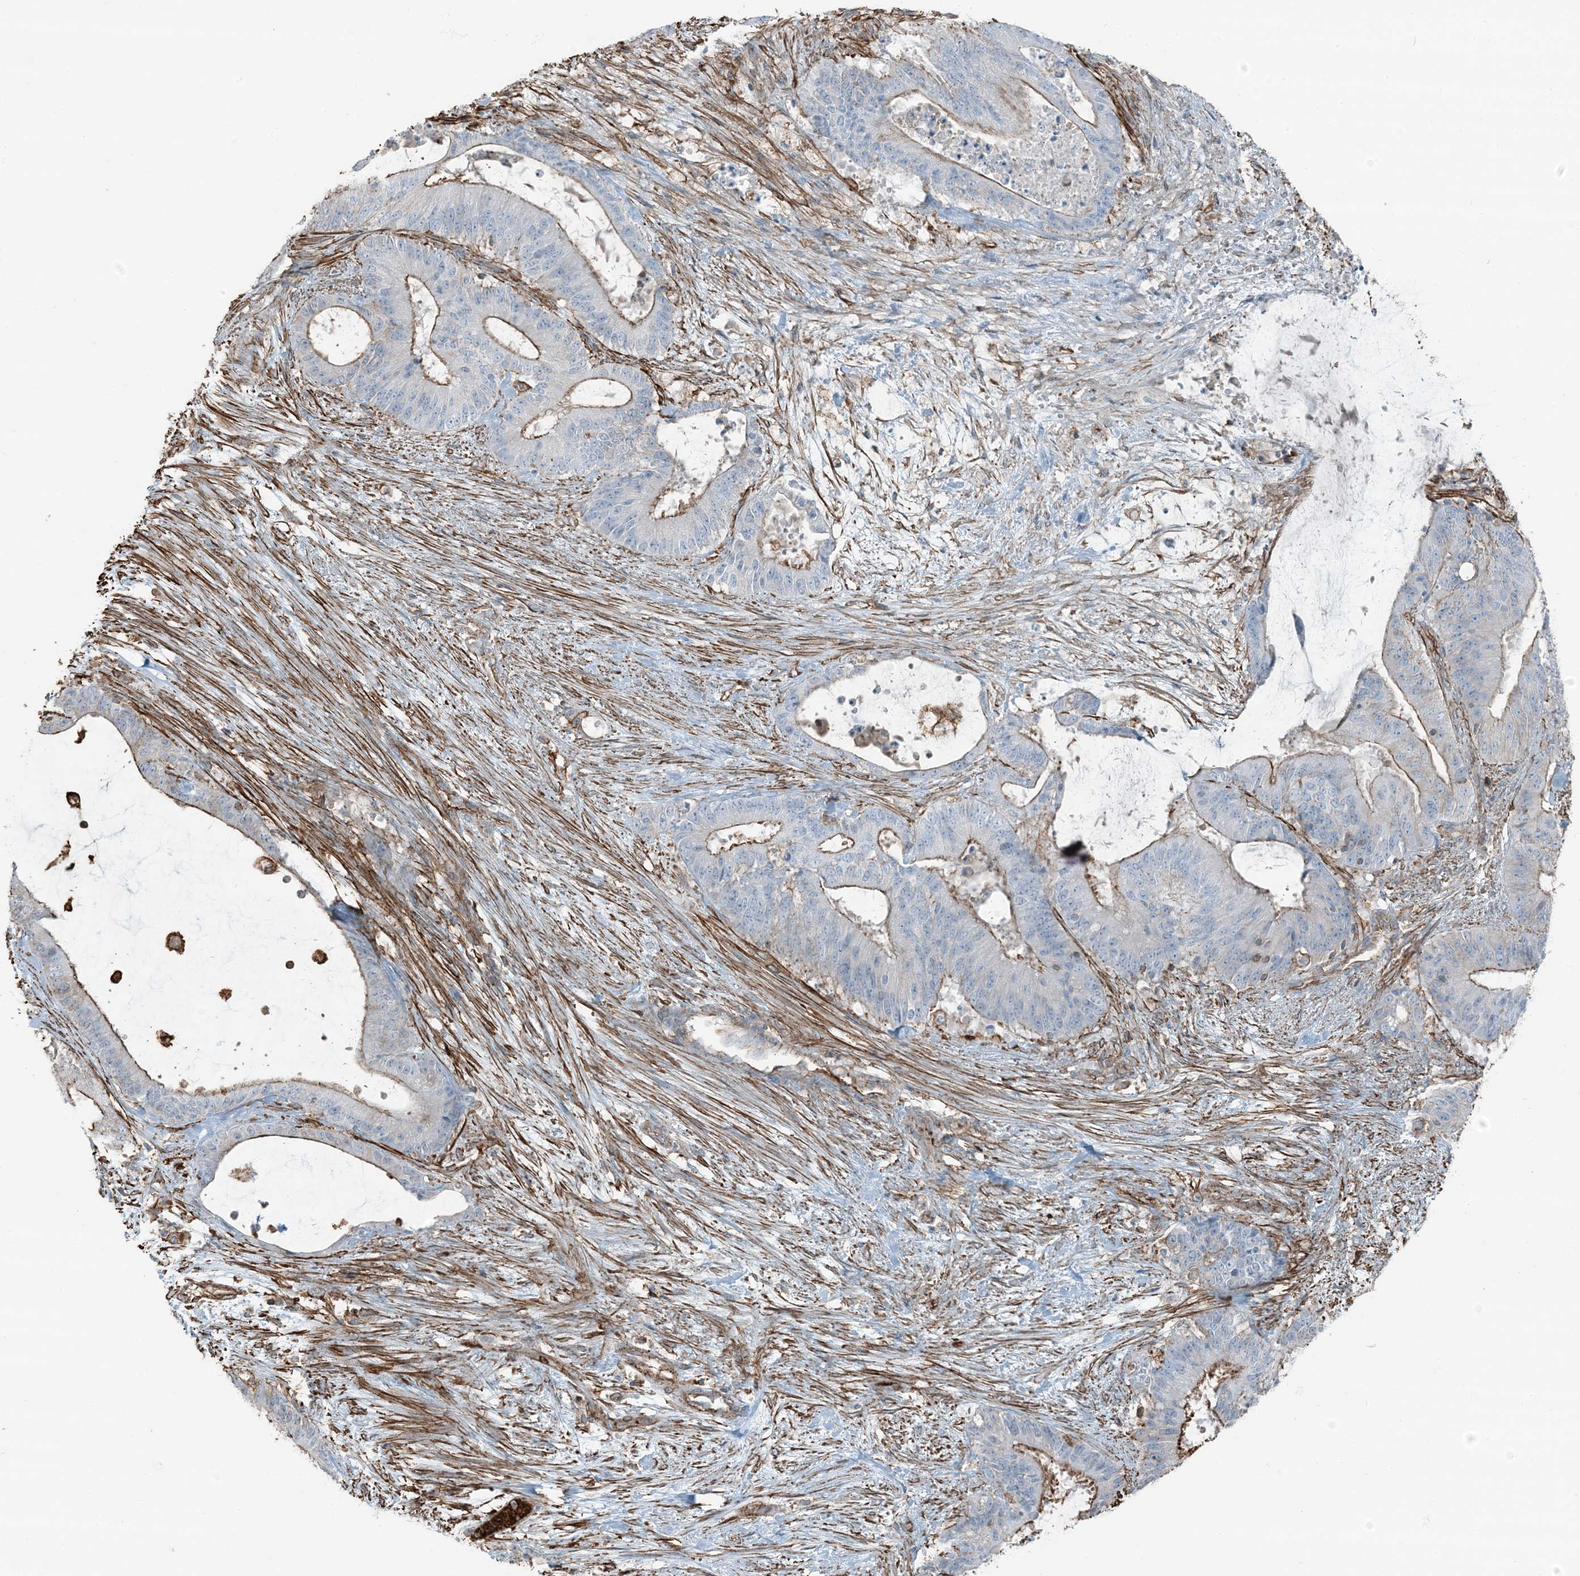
{"staining": {"intensity": "moderate", "quantity": "25%-75%", "location": "cytoplasmic/membranous"}, "tissue": "liver cancer", "cell_type": "Tumor cells", "image_type": "cancer", "snomed": [{"axis": "morphology", "description": "Normal tissue, NOS"}, {"axis": "morphology", "description": "Cholangiocarcinoma"}, {"axis": "topography", "description": "Liver"}, {"axis": "topography", "description": "Peripheral nerve tissue"}], "caption": "Immunohistochemistry of liver cancer (cholangiocarcinoma) shows medium levels of moderate cytoplasmic/membranous staining in about 25%-75% of tumor cells.", "gene": "APOBEC3C", "patient": {"sex": "female", "age": 73}}